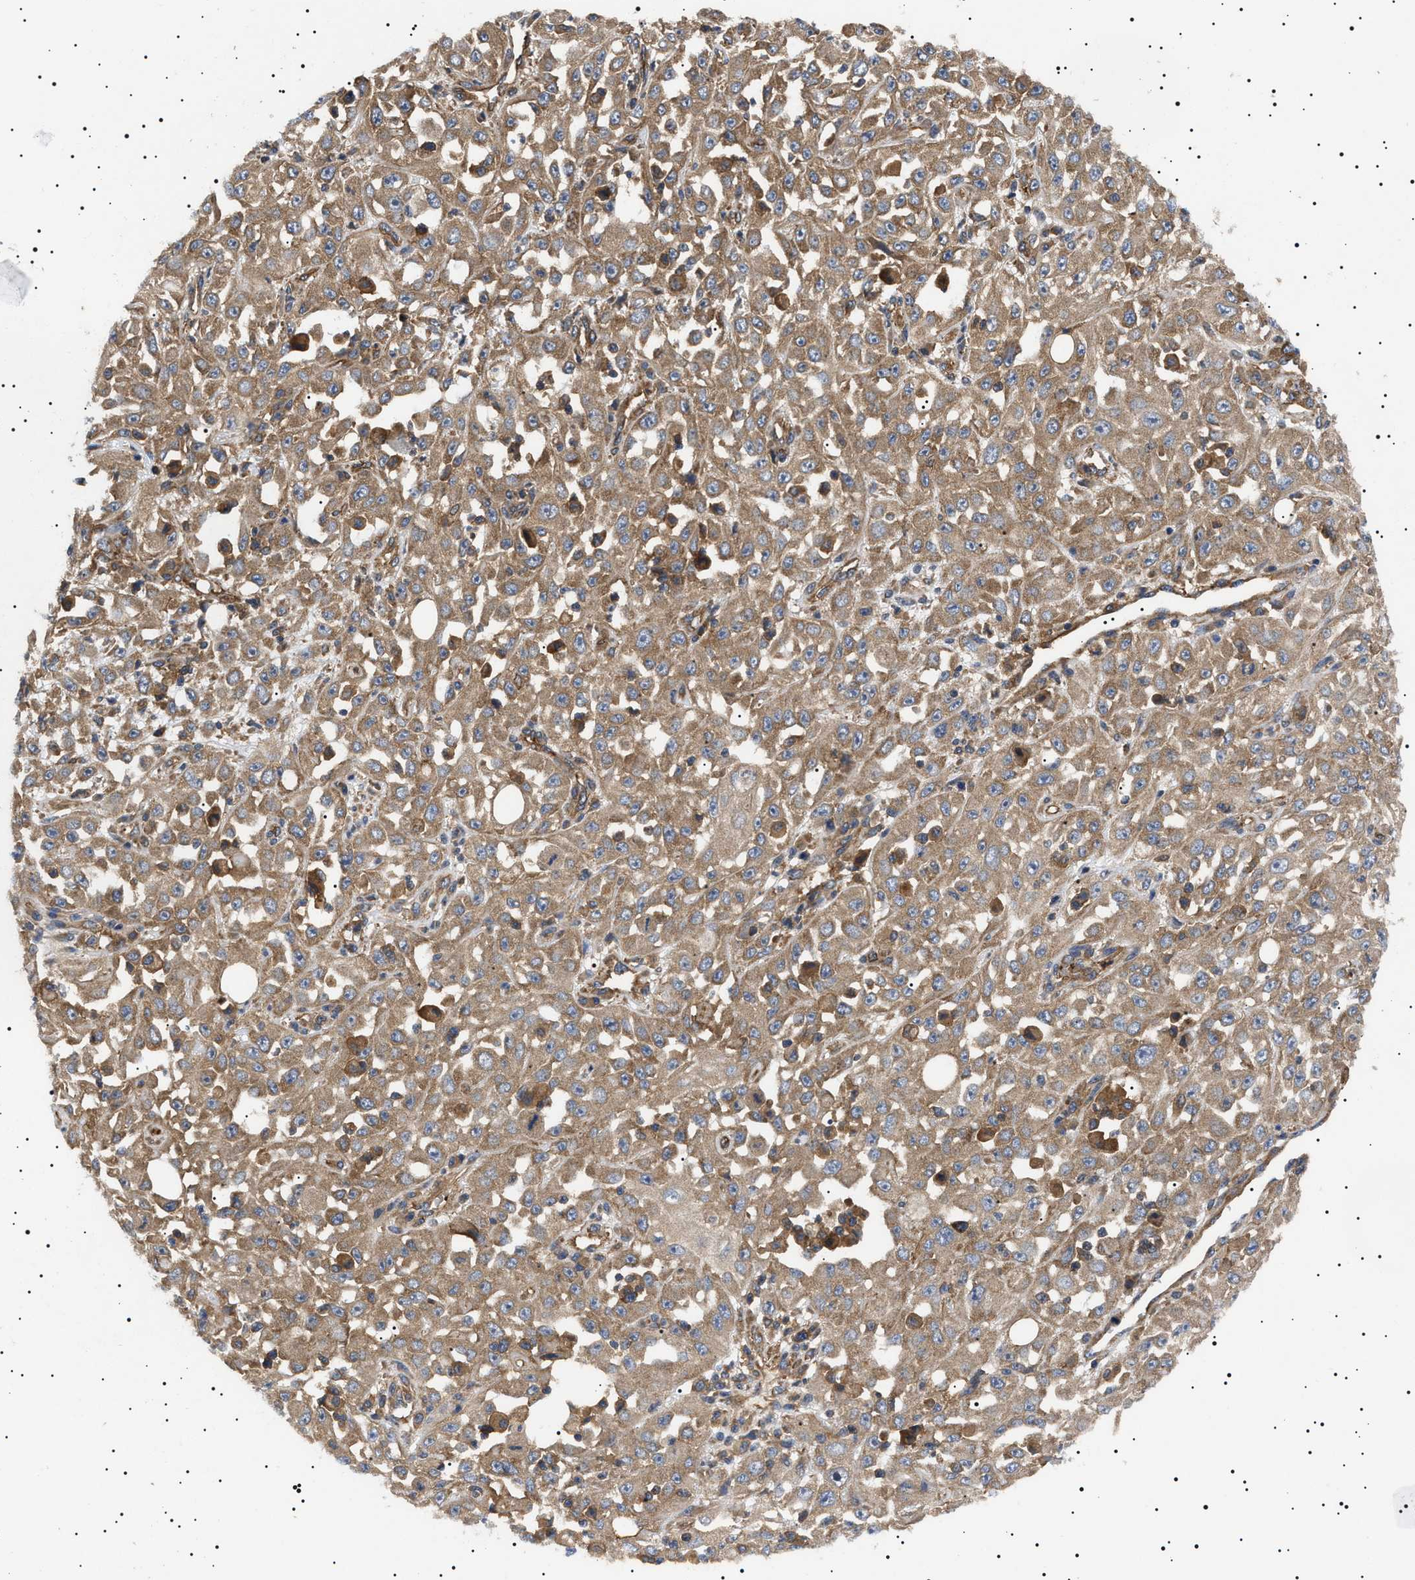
{"staining": {"intensity": "moderate", "quantity": ">75%", "location": "cytoplasmic/membranous"}, "tissue": "skin cancer", "cell_type": "Tumor cells", "image_type": "cancer", "snomed": [{"axis": "morphology", "description": "Squamous cell carcinoma, NOS"}, {"axis": "morphology", "description": "Squamous cell carcinoma, metastatic, NOS"}, {"axis": "topography", "description": "Skin"}, {"axis": "topography", "description": "Lymph node"}], "caption": "A brown stain labels moderate cytoplasmic/membranous staining of a protein in human skin cancer (squamous cell carcinoma) tumor cells.", "gene": "TPP2", "patient": {"sex": "male", "age": 75}}